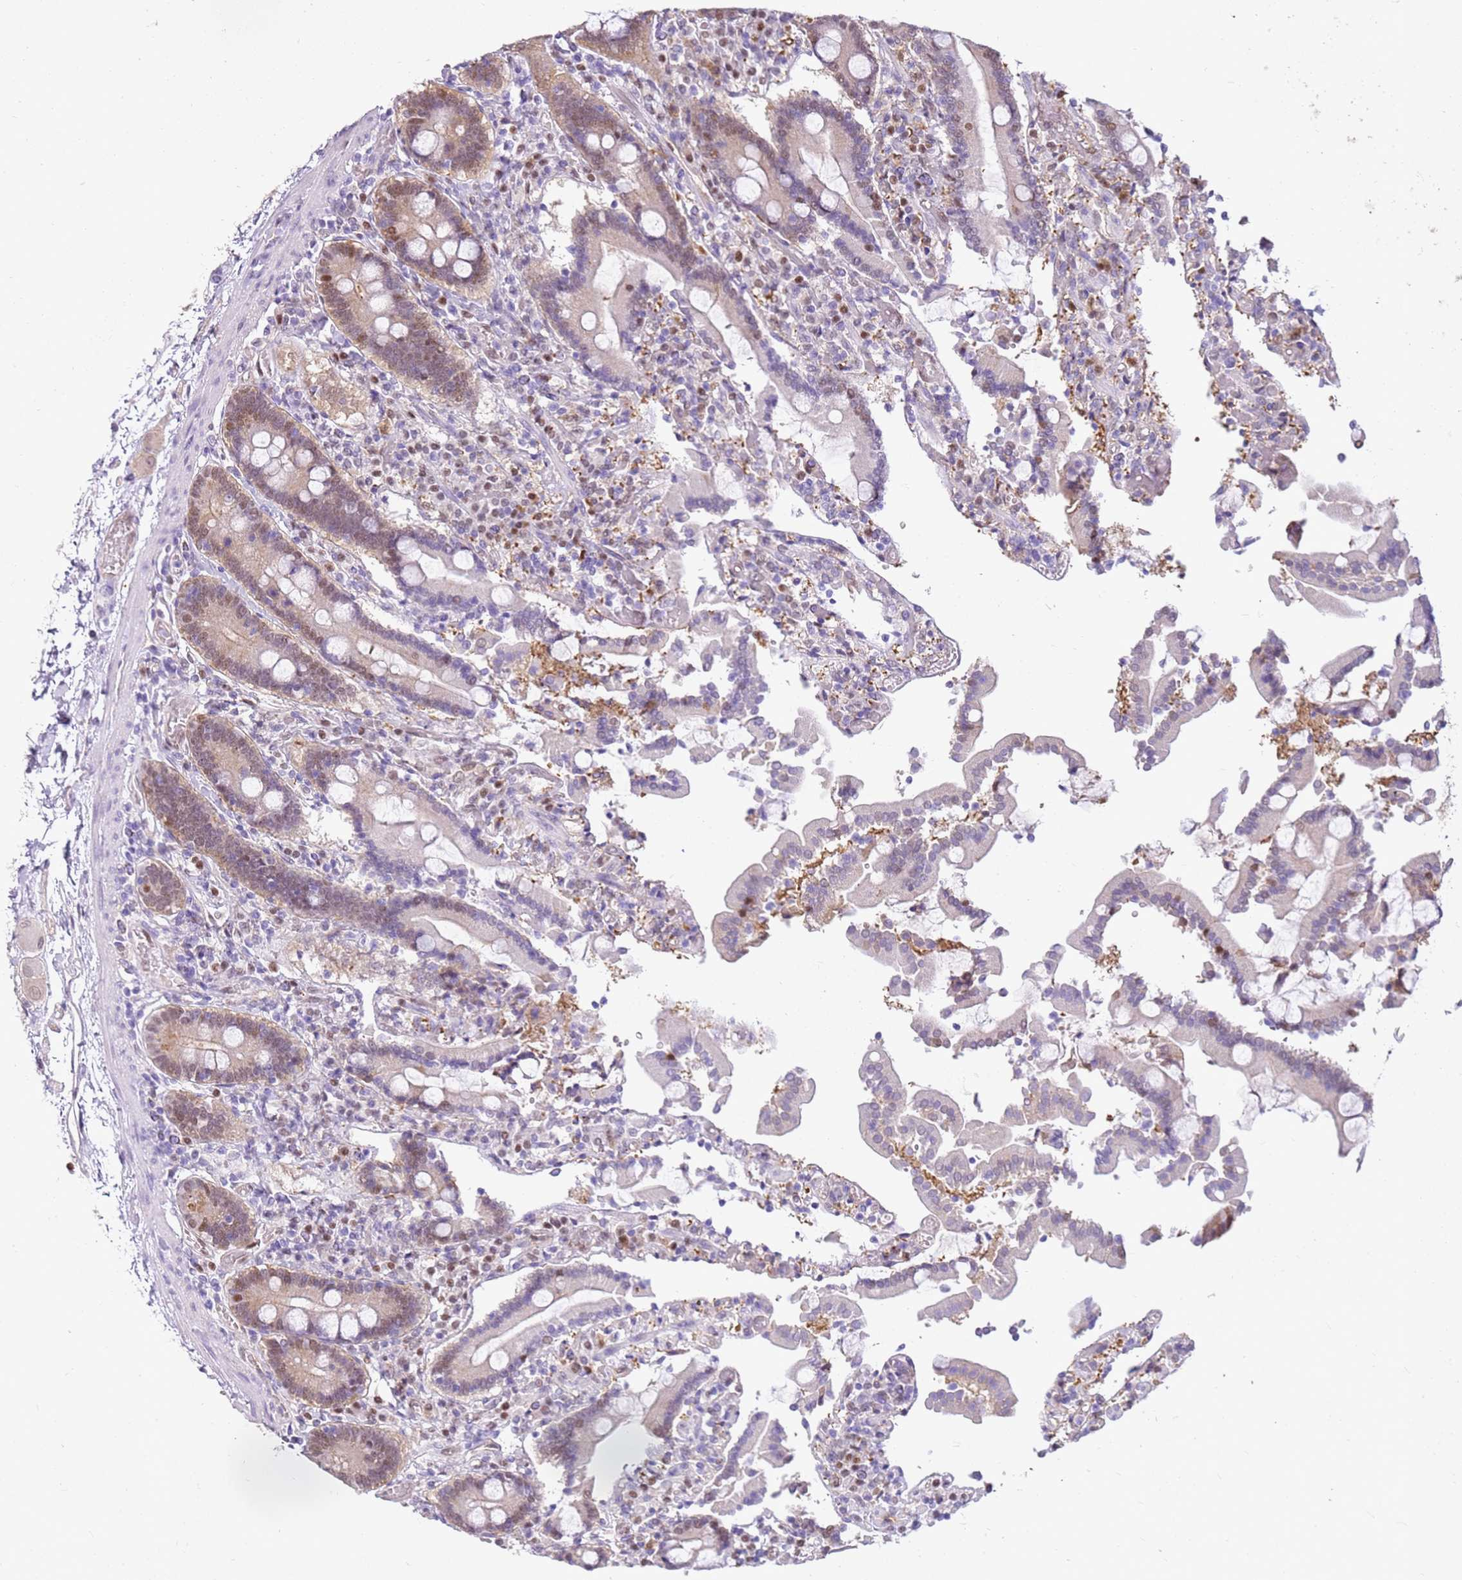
{"staining": {"intensity": "moderate", "quantity": "25%-75%", "location": "cytoplasmic/membranous,nuclear"}, "tissue": "duodenum", "cell_type": "Glandular cells", "image_type": "normal", "snomed": [{"axis": "morphology", "description": "Normal tissue, NOS"}, {"axis": "topography", "description": "Duodenum"}], "caption": "A brown stain highlights moderate cytoplasmic/membranous,nuclear expression of a protein in glandular cells of normal duodenum. (Stains: DAB (3,3'-diaminobenzidine) in brown, nuclei in blue, Microscopy: brightfield microscopy at high magnification).", "gene": "YWHAE", "patient": {"sex": "male", "age": 55}}